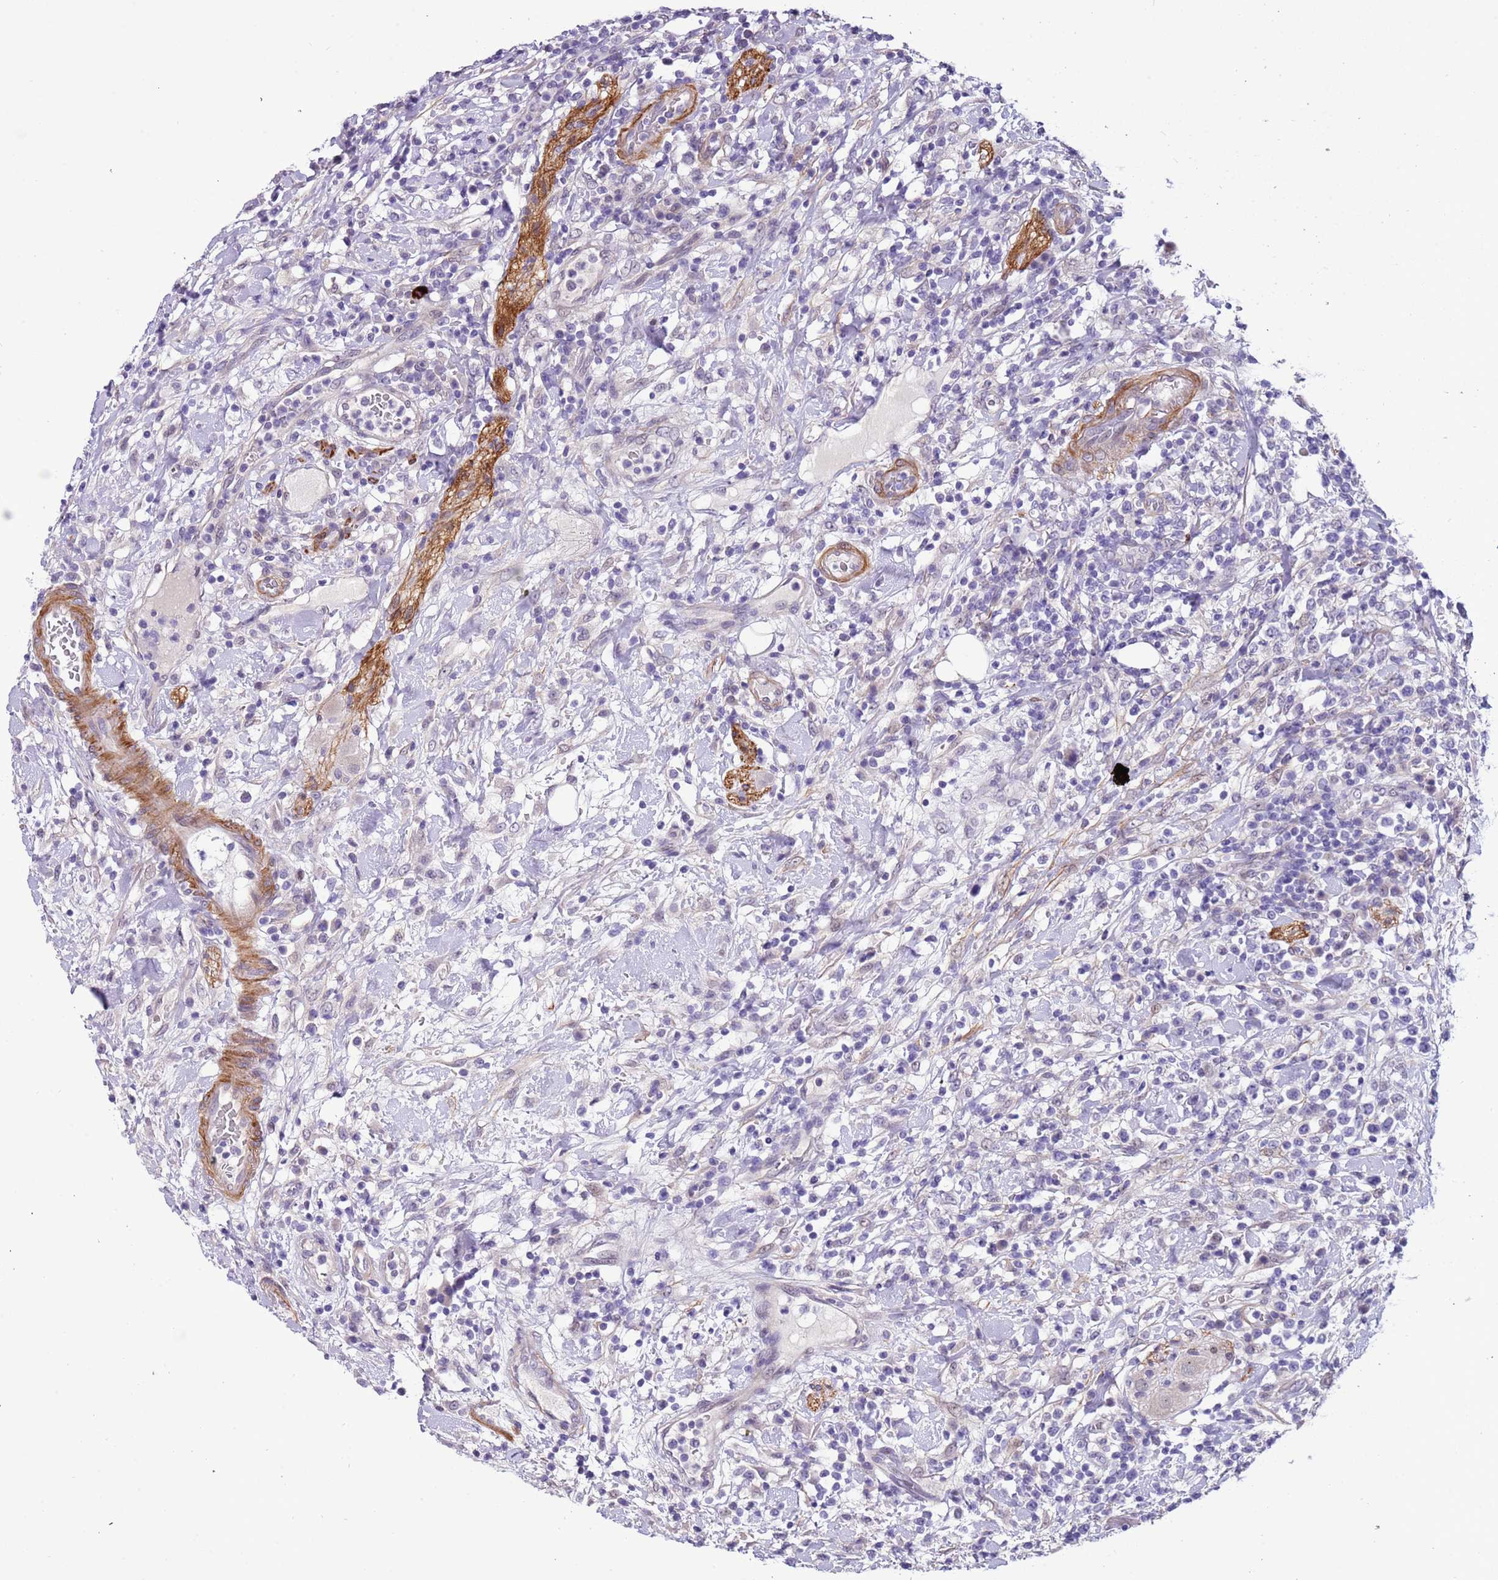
{"staining": {"intensity": "negative", "quantity": "none", "location": "none"}, "tissue": "lymphoma", "cell_type": "Tumor cells", "image_type": "cancer", "snomed": [{"axis": "morphology", "description": "Malignant lymphoma, non-Hodgkin's type, High grade"}, {"axis": "topography", "description": "Colon"}], "caption": "This micrograph is of lymphoma stained with IHC to label a protein in brown with the nuclei are counter-stained blue. There is no positivity in tumor cells.", "gene": "PLEKHH1", "patient": {"sex": "female", "age": 53}}